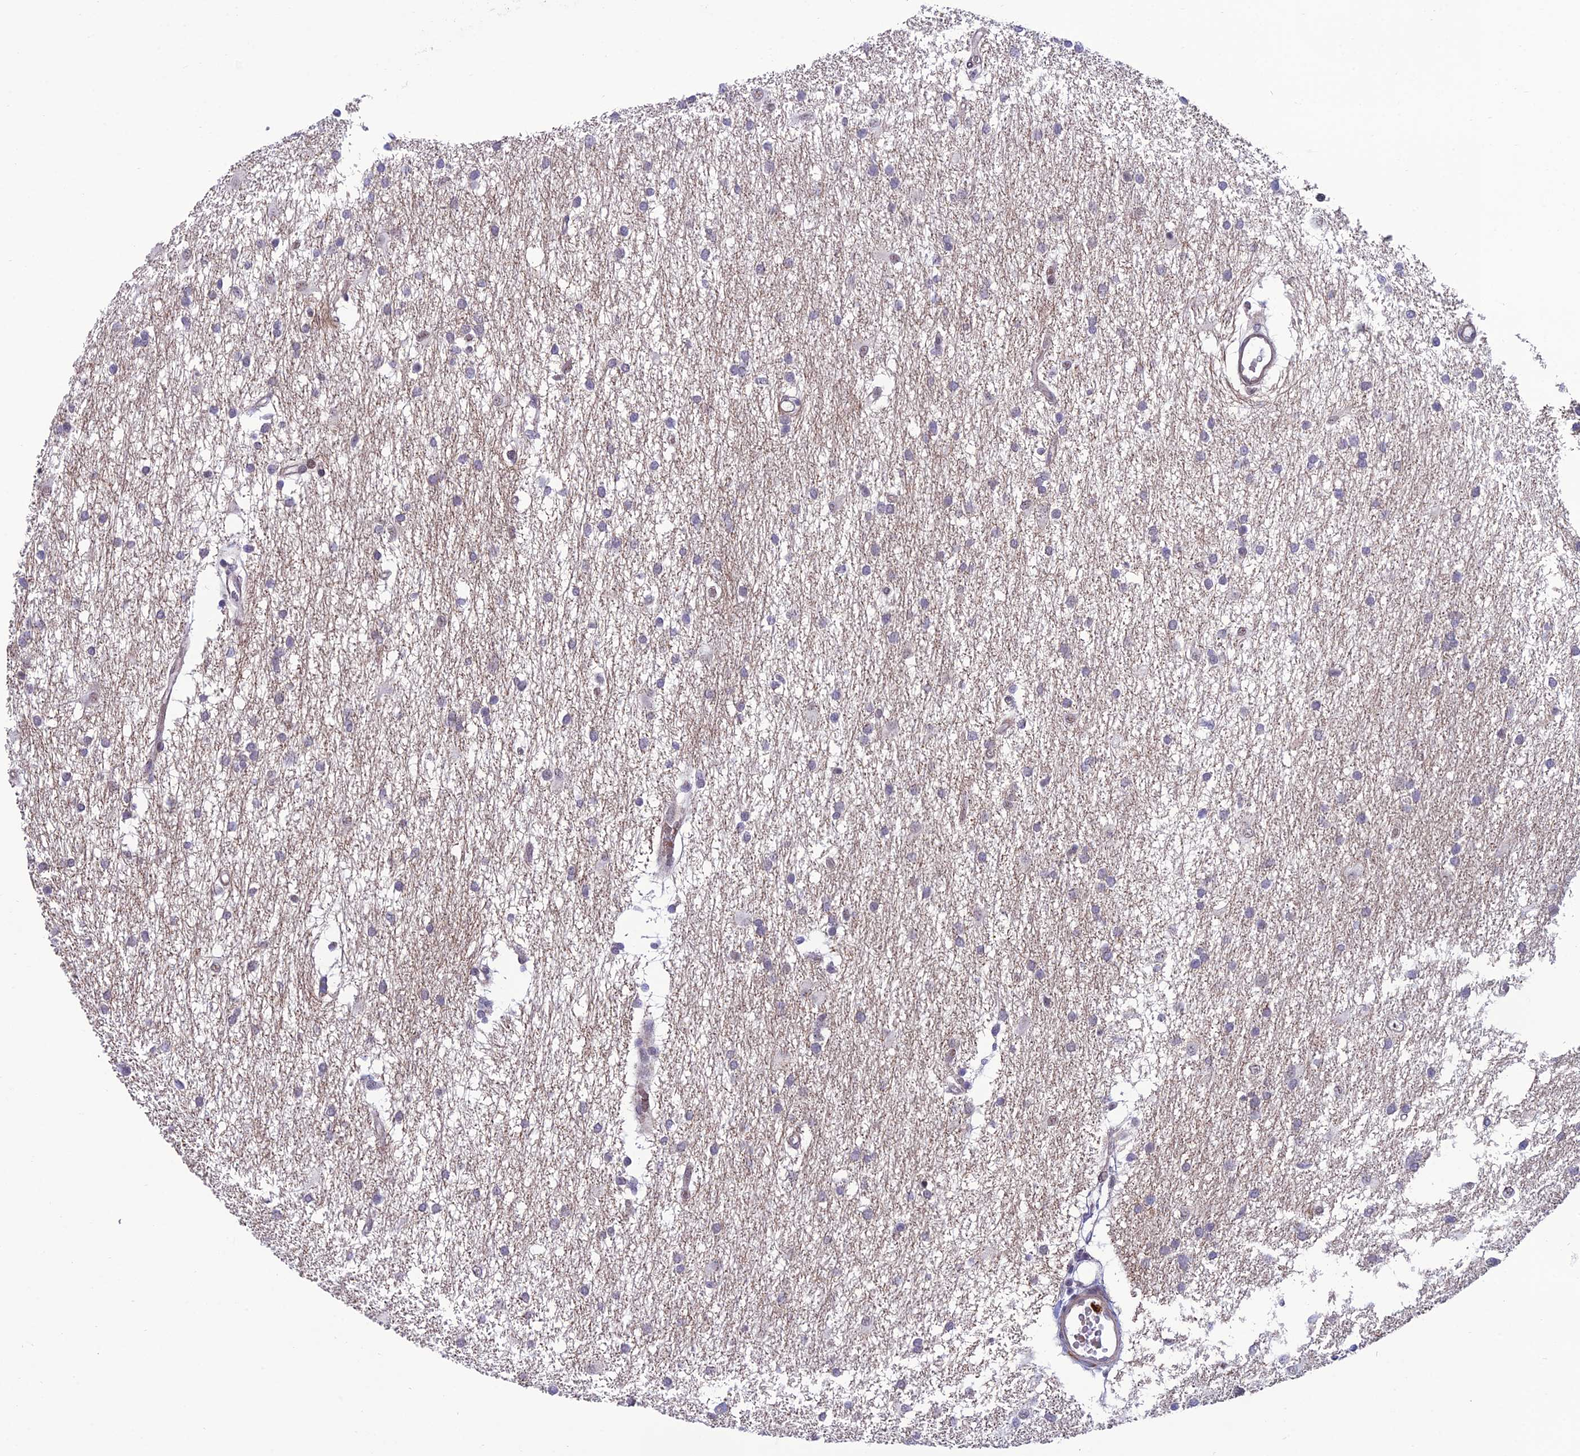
{"staining": {"intensity": "negative", "quantity": "none", "location": "none"}, "tissue": "glioma", "cell_type": "Tumor cells", "image_type": "cancer", "snomed": [{"axis": "morphology", "description": "Glioma, malignant, High grade"}, {"axis": "topography", "description": "Brain"}], "caption": "Micrograph shows no significant protein staining in tumor cells of glioma.", "gene": "COL6A6", "patient": {"sex": "male", "age": 77}}